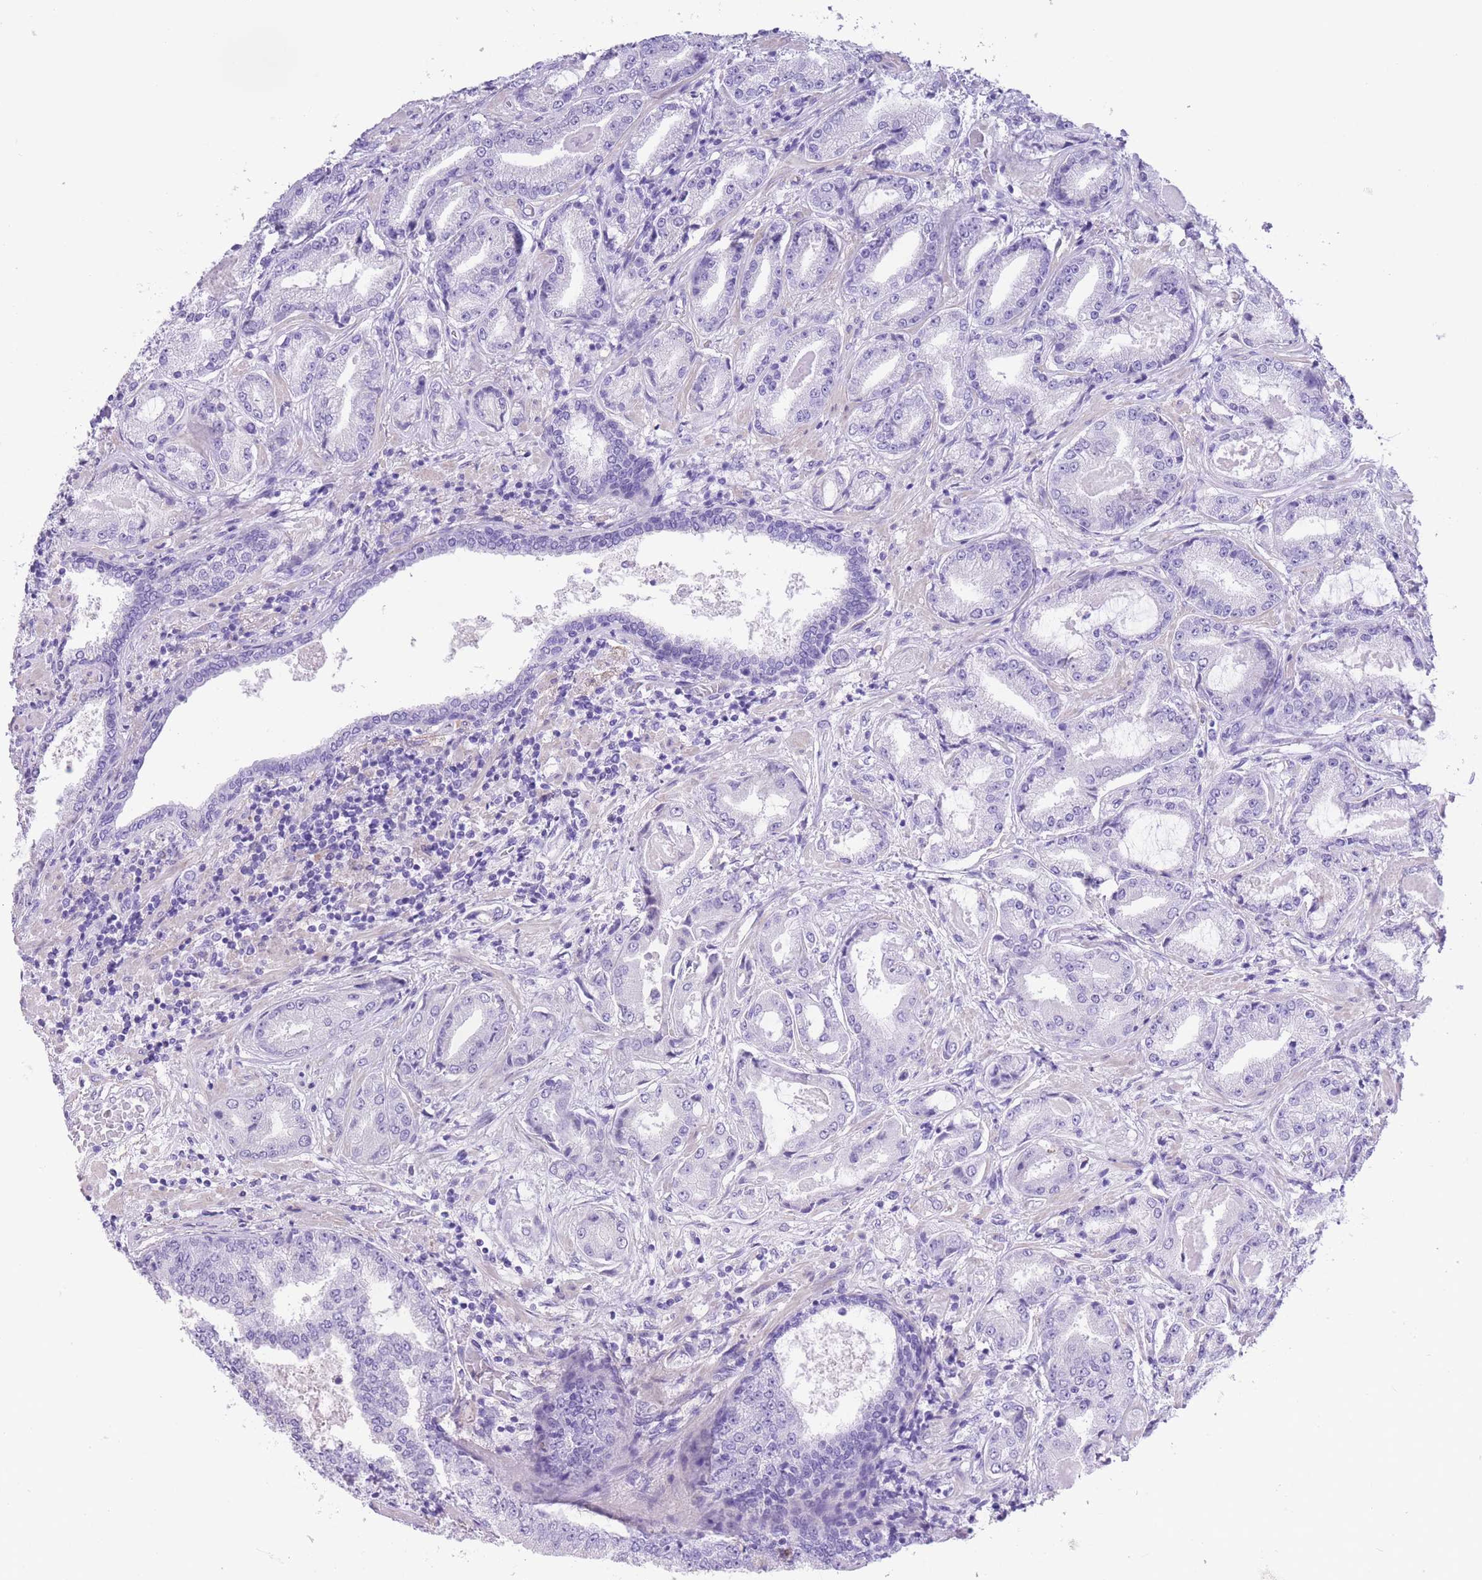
{"staining": {"intensity": "negative", "quantity": "none", "location": "none"}, "tissue": "prostate cancer", "cell_type": "Tumor cells", "image_type": "cancer", "snomed": [{"axis": "morphology", "description": "Adenocarcinoma, High grade"}, {"axis": "topography", "description": "Prostate"}], "caption": "An image of human prostate high-grade adenocarcinoma is negative for staining in tumor cells.", "gene": "RAI2", "patient": {"sex": "male", "age": 68}}